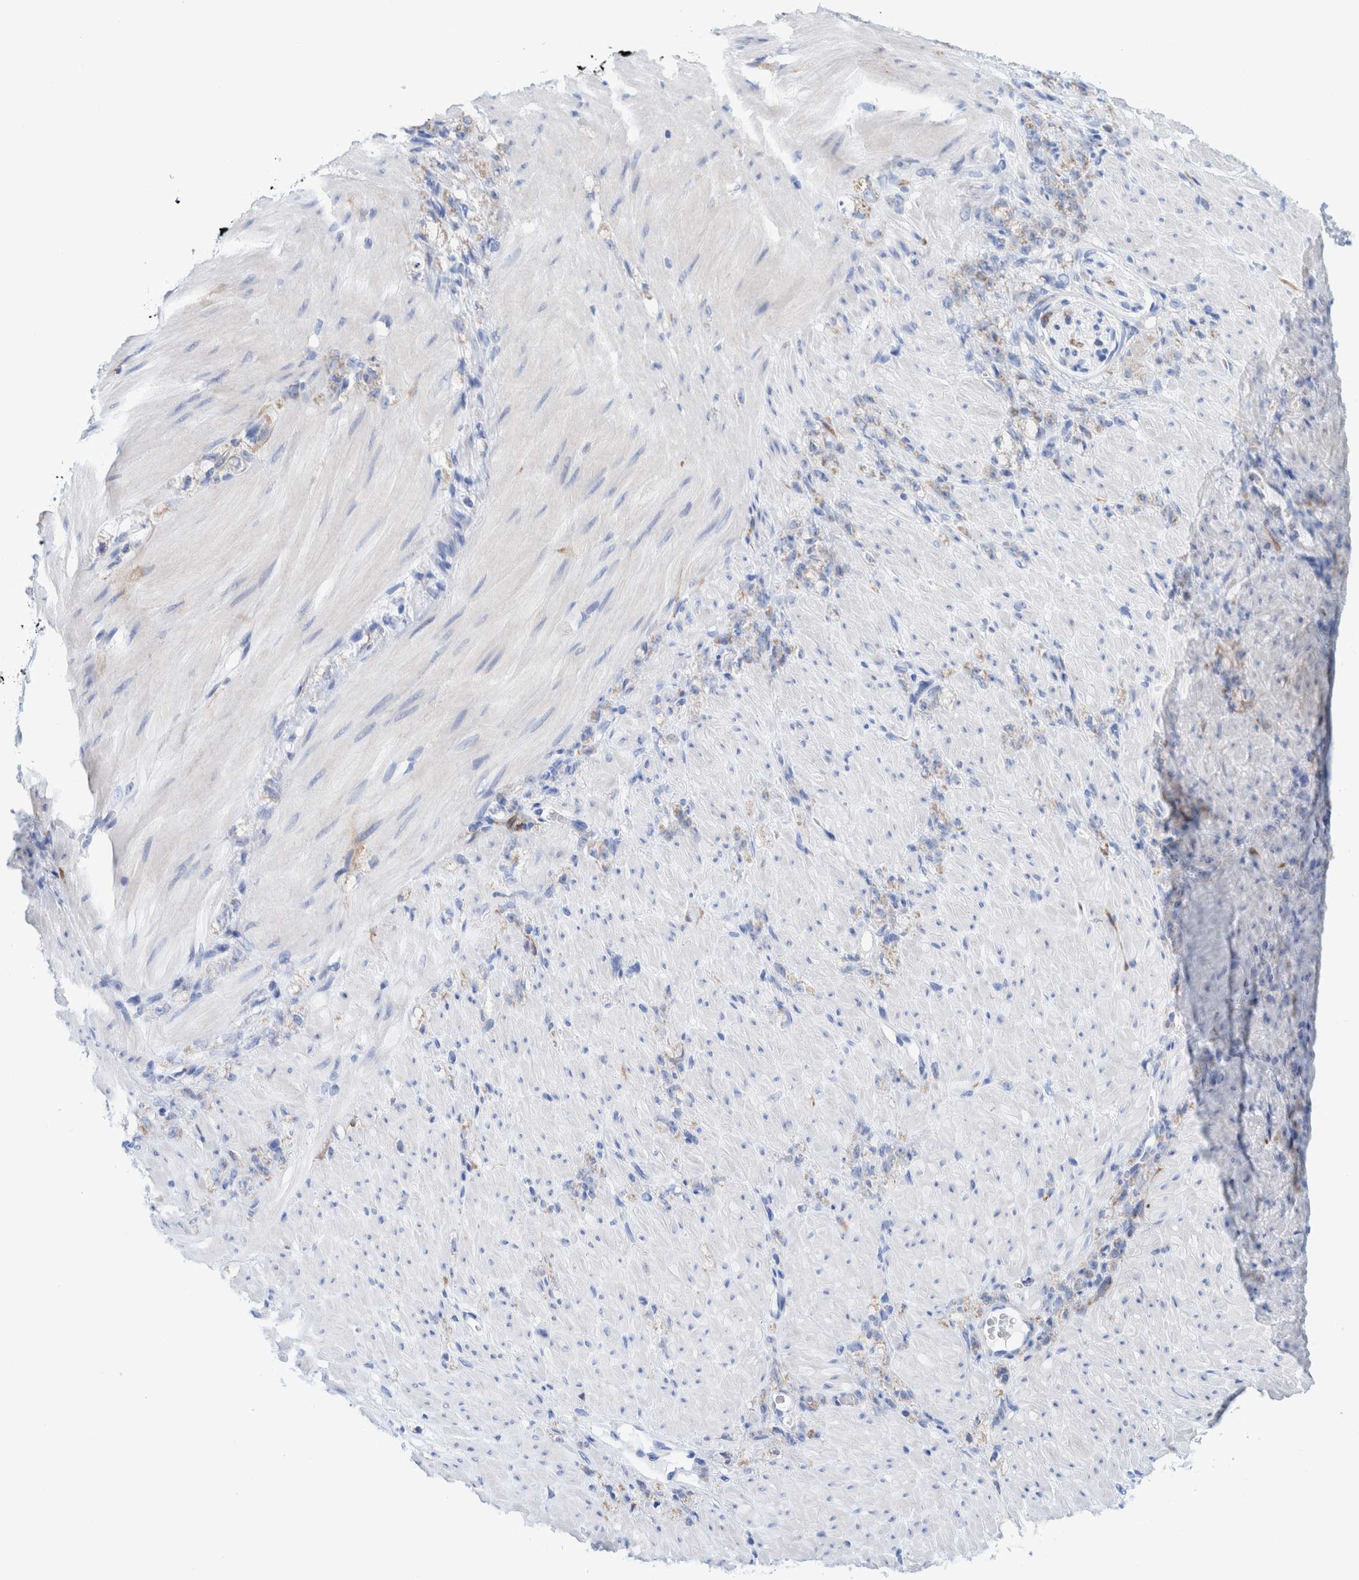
{"staining": {"intensity": "weak", "quantity": "<25%", "location": "cytoplasmic/membranous"}, "tissue": "stomach cancer", "cell_type": "Tumor cells", "image_type": "cancer", "snomed": [{"axis": "morphology", "description": "Normal tissue, NOS"}, {"axis": "morphology", "description": "Adenocarcinoma, NOS"}, {"axis": "topography", "description": "Stomach"}], "caption": "Histopathology image shows no significant protein expression in tumor cells of stomach cancer. Brightfield microscopy of immunohistochemistry stained with DAB (brown) and hematoxylin (blue), captured at high magnification.", "gene": "KRT14", "patient": {"sex": "male", "age": 82}}